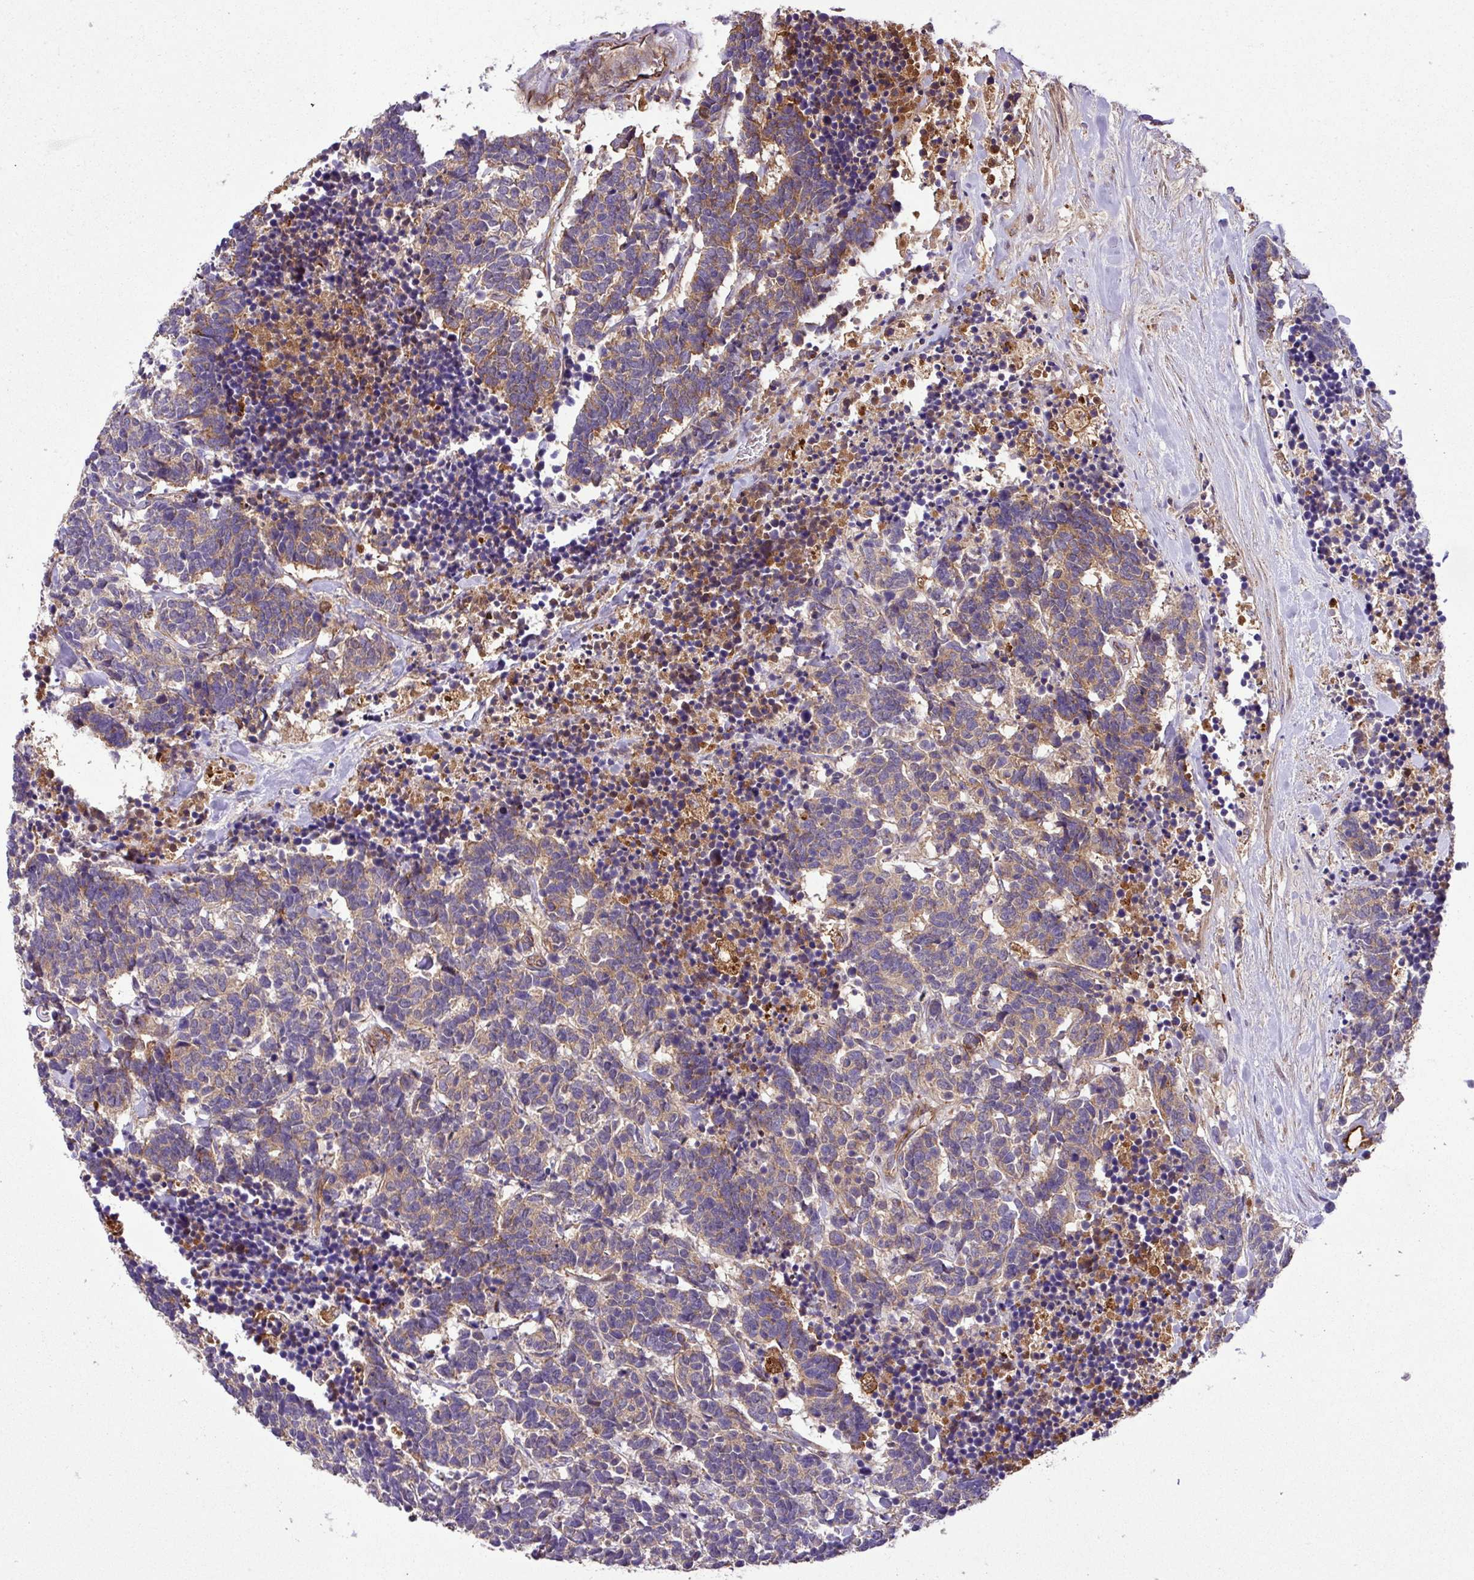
{"staining": {"intensity": "weak", "quantity": "25%-75%", "location": "cytoplasmic/membranous"}, "tissue": "carcinoid", "cell_type": "Tumor cells", "image_type": "cancer", "snomed": [{"axis": "morphology", "description": "Carcinoma, NOS"}, {"axis": "morphology", "description": "Carcinoid, malignant, NOS"}, {"axis": "topography", "description": "Urinary bladder"}], "caption": "Weak cytoplasmic/membranous expression is seen in about 25%-75% of tumor cells in carcinoid.", "gene": "ZNF266", "patient": {"sex": "male", "age": 57}}